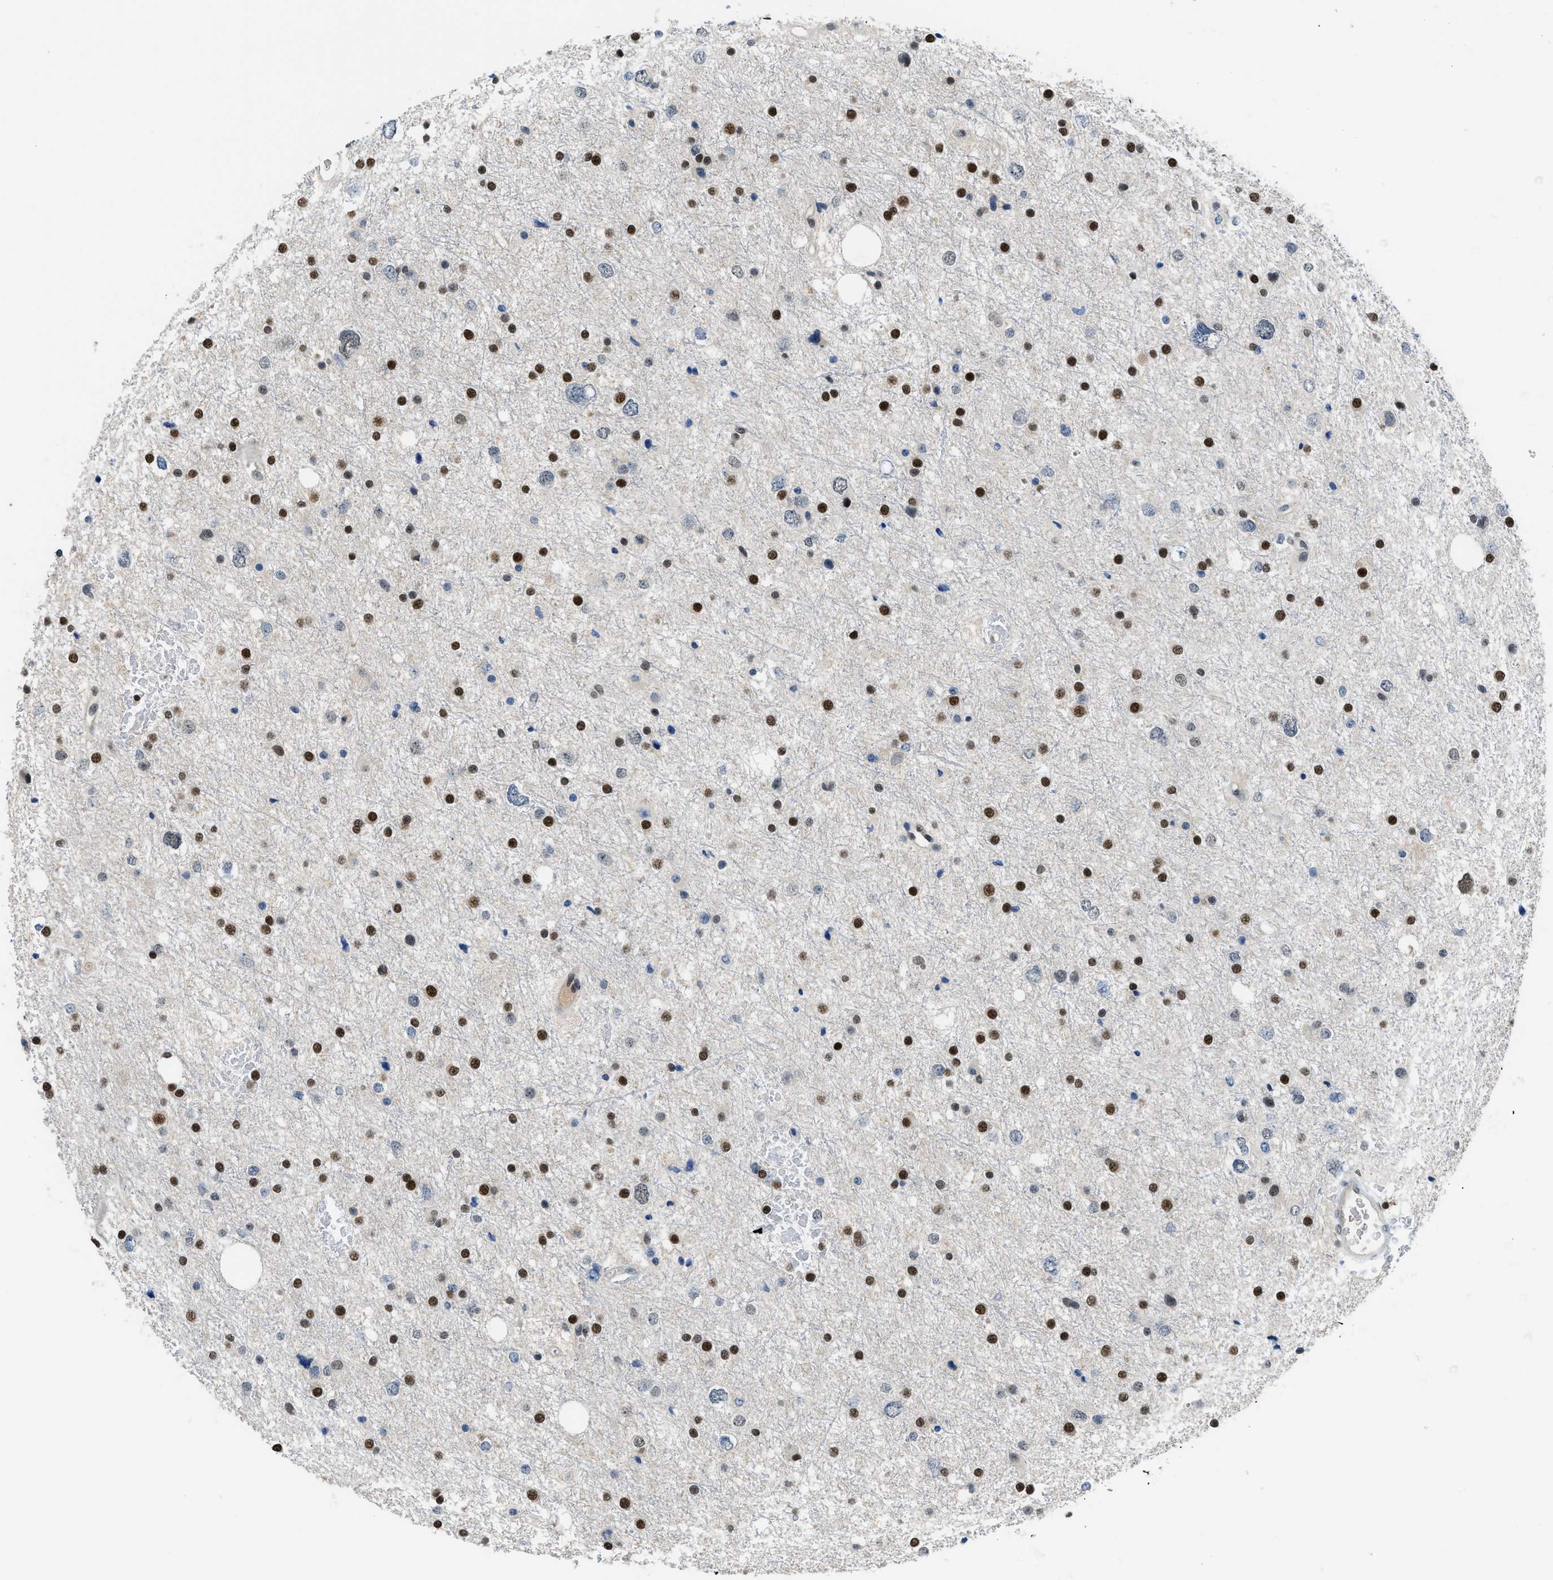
{"staining": {"intensity": "strong", "quantity": "25%-75%", "location": "nuclear"}, "tissue": "glioma", "cell_type": "Tumor cells", "image_type": "cancer", "snomed": [{"axis": "morphology", "description": "Glioma, malignant, Low grade"}, {"axis": "topography", "description": "Brain"}], "caption": "Malignant glioma (low-grade) stained with a protein marker displays strong staining in tumor cells.", "gene": "ALX1", "patient": {"sex": "female", "age": 37}}